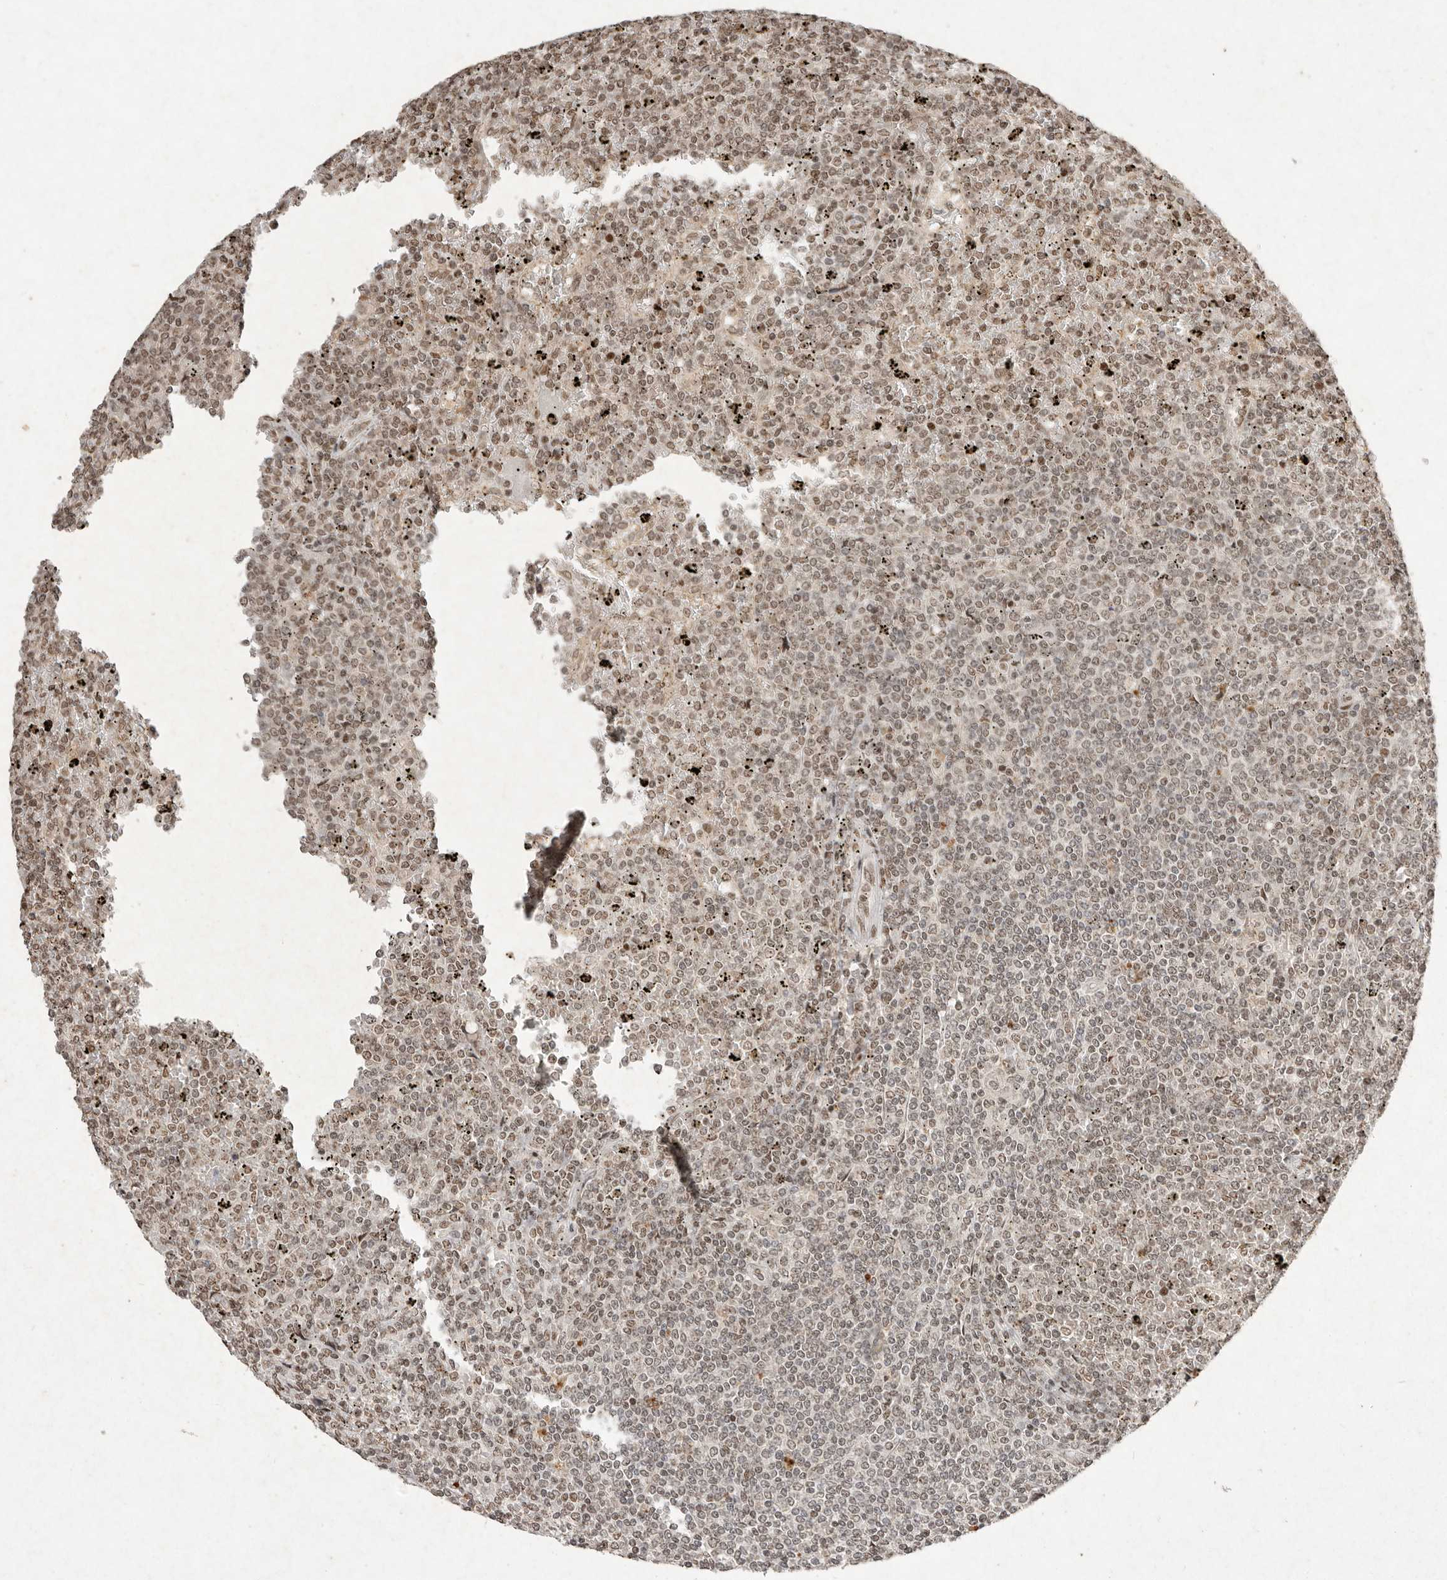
{"staining": {"intensity": "weak", "quantity": ">75%", "location": "nuclear"}, "tissue": "lymphoma", "cell_type": "Tumor cells", "image_type": "cancer", "snomed": [{"axis": "morphology", "description": "Malignant lymphoma, non-Hodgkin's type, Low grade"}, {"axis": "topography", "description": "Spleen"}], "caption": "Immunohistochemical staining of human malignant lymphoma, non-Hodgkin's type (low-grade) displays weak nuclear protein positivity in about >75% of tumor cells.", "gene": "NKX3-2", "patient": {"sex": "female", "age": 19}}